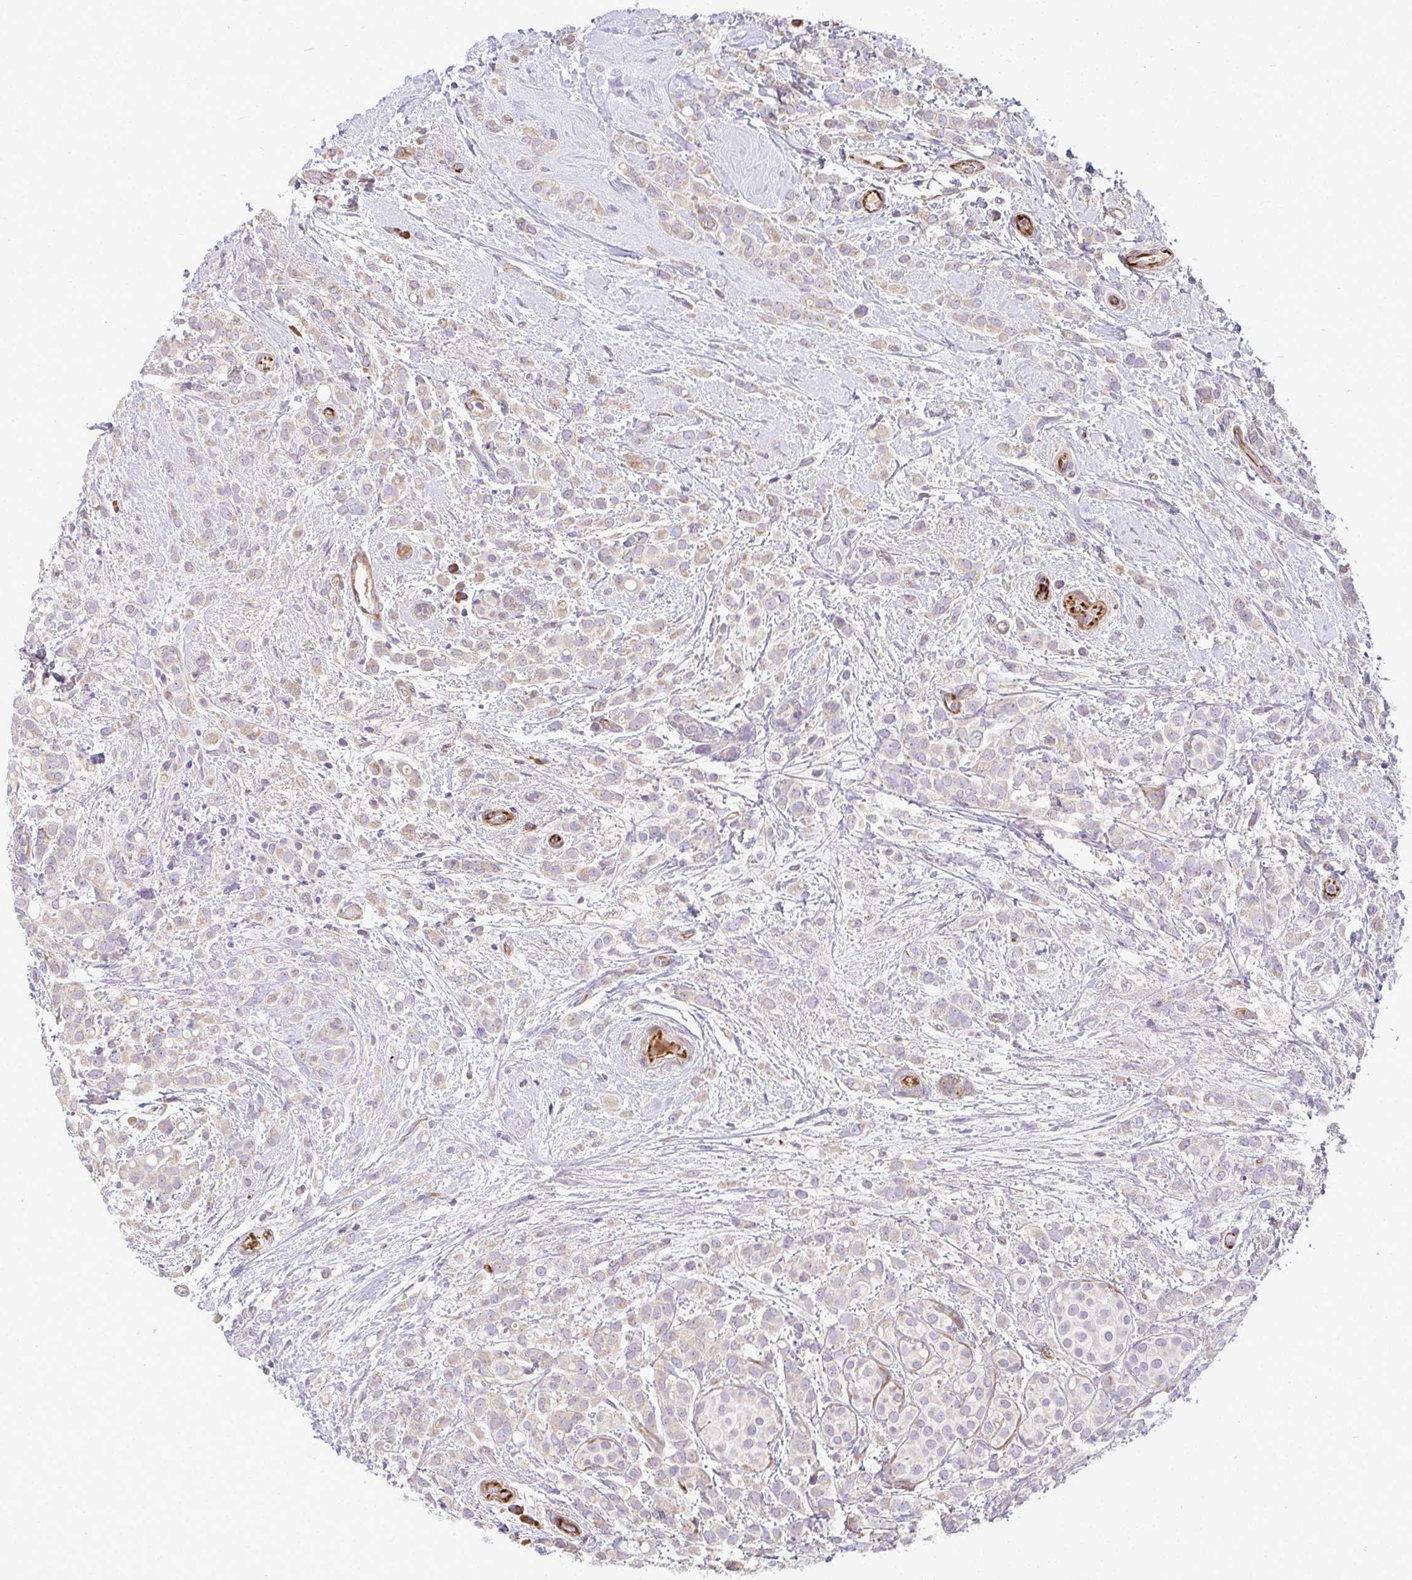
{"staining": {"intensity": "weak", "quantity": "25%-75%", "location": "cytoplasmic/membranous"}, "tissue": "breast cancer", "cell_type": "Tumor cells", "image_type": "cancer", "snomed": [{"axis": "morphology", "description": "Lobular carcinoma"}, {"axis": "topography", "description": "Breast"}], "caption": "The photomicrograph displays immunohistochemical staining of breast cancer (lobular carcinoma). There is weak cytoplasmic/membranous staining is appreciated in about 25%-75% of tumor cells. (DAB (3,3'-diaminobenzidine) = brown stain, brightfield microscopy at high magnification).", "gene": "GRID2", "patient": {"sex": "female", "age": 68}}